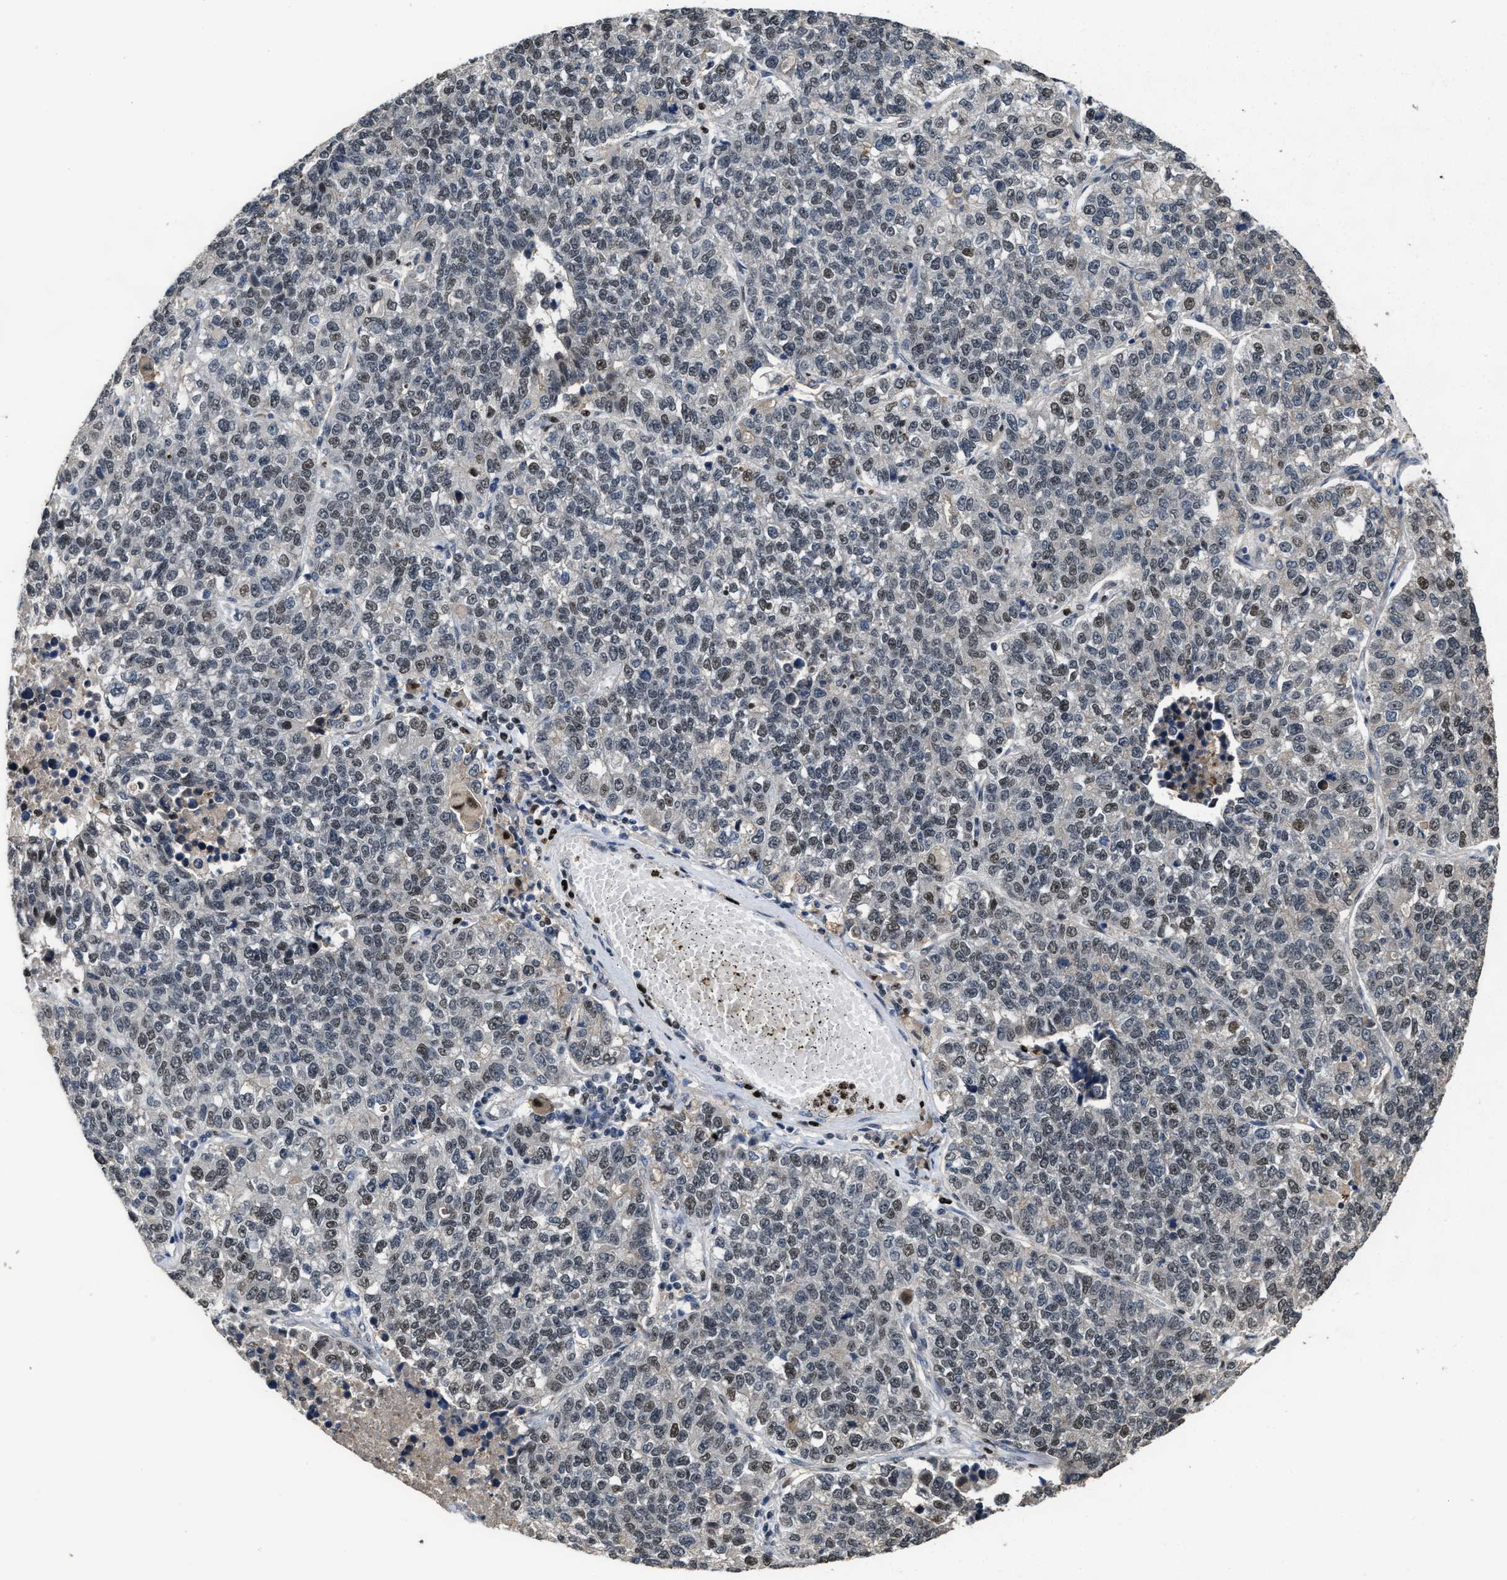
{"staining": {"intensity": "weak", "quantity": "25%-75%", "location": "nuclear"}, "tissue": "lung cancer", "cell_type": "Tumor cells", "image_type": "cancer", "snomed": [{"axis": "morphology", "description": "Adenocarcinoma, NOS"}, {"axis": "topography", "description": "Lung"}], "caption": "This image shows lung cancer (adenocarcinoma) stained with immunohistochemistry to label a protein in brown. The nuclear of tumor cells show weak positivity for the protein. Nuclei are counter-stained blue.", "gene": "ZNF20", "patient": {"sex": "male", "age": 49}}